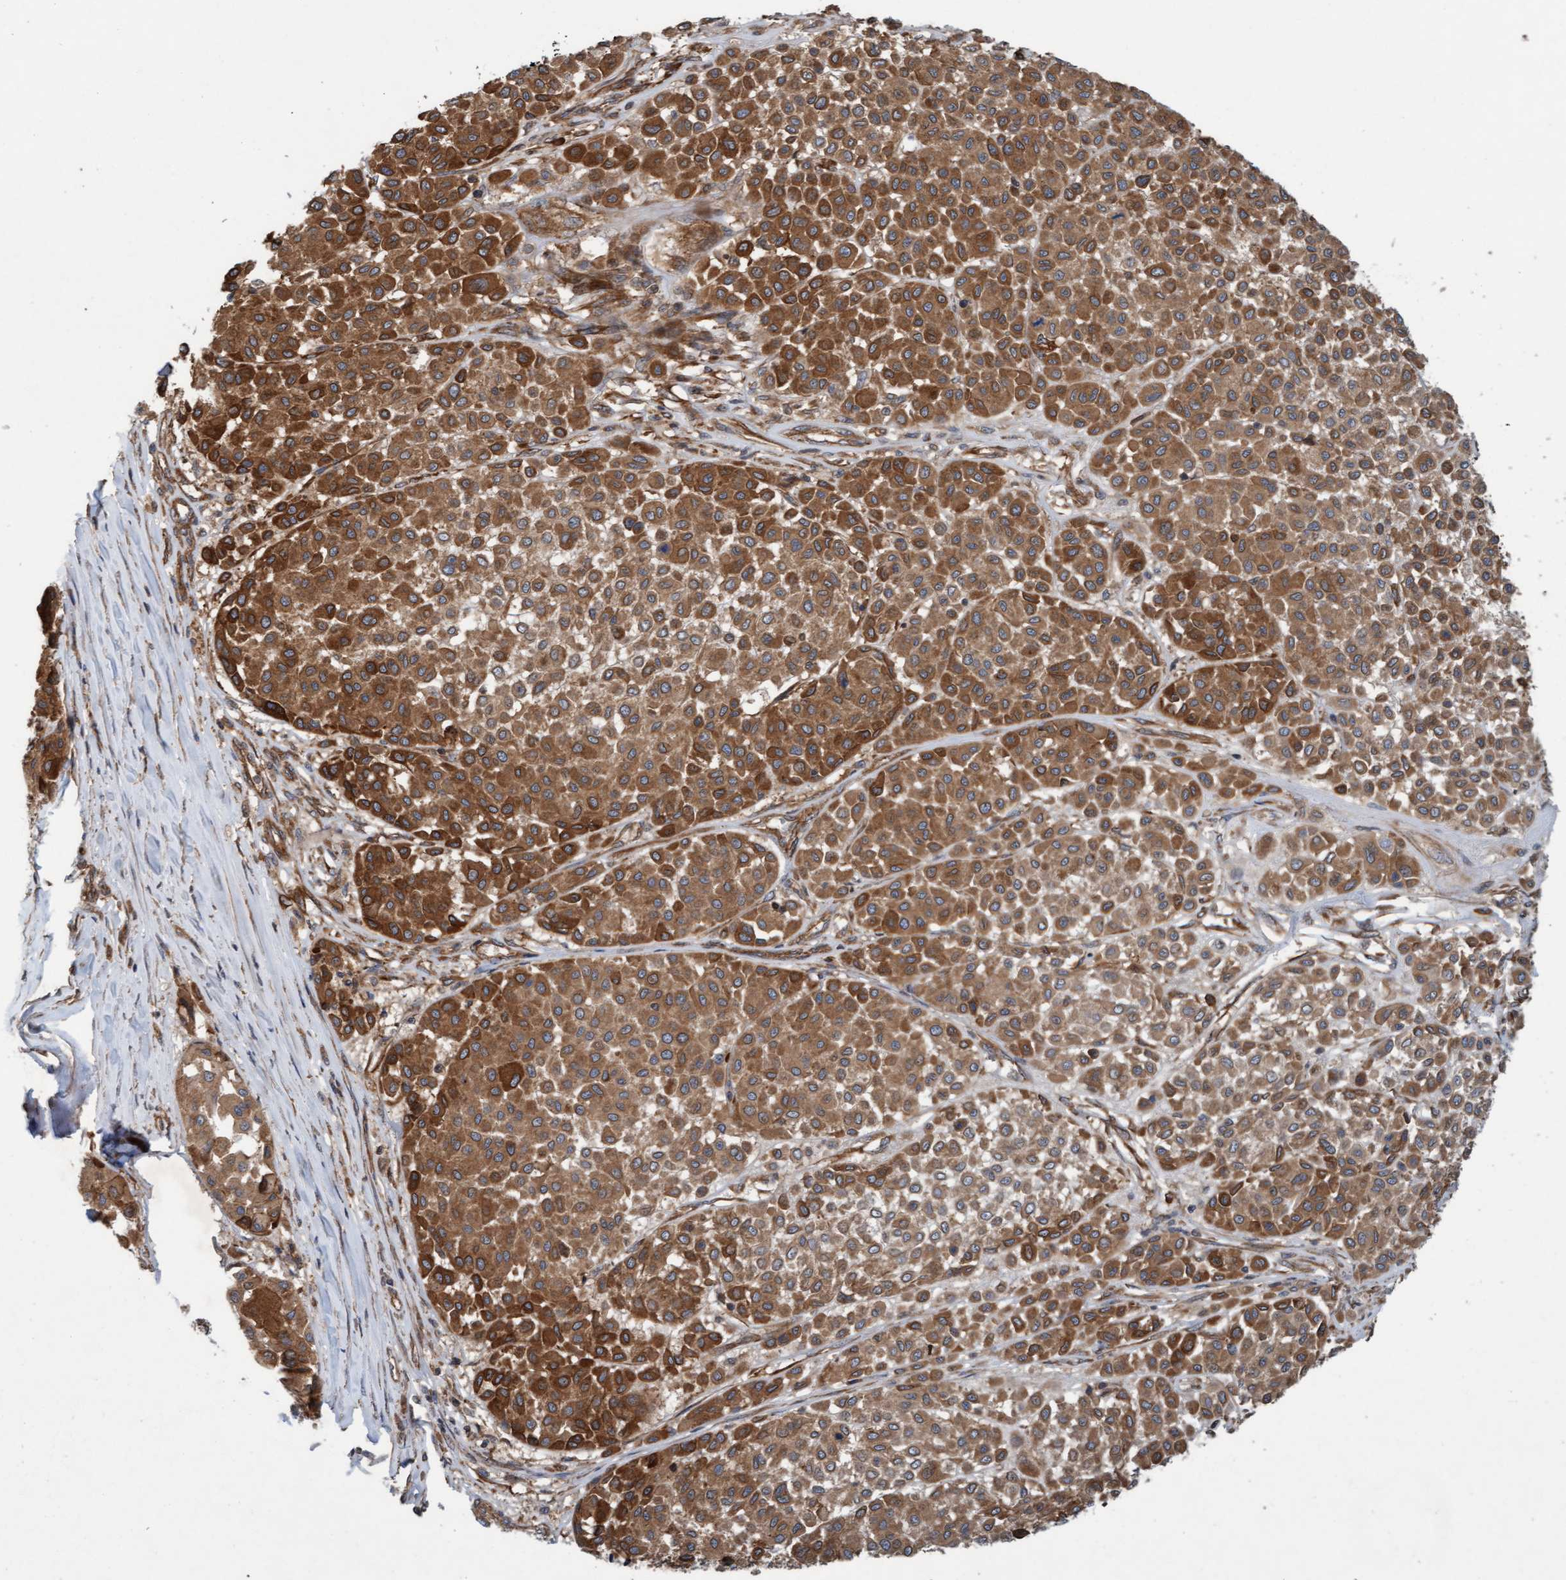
{"staining": {"intensity": "moderate", "quantity": ">75%", "location": "cytoplasmic/membranous"}, "tissue": "melanoma", "cell_type": "Tumor cells", "image_type": "cancer", "snomed": [{"axis": "morphology", "description": "Malignant melanoma, Metastatic site"}, {"axis": "topography", "description": "Soft tissue"}], "caption": "Immunohistochemistry image of malignant melanoma (metastatic site) stained for a protein (brown), which demonstrates medium levels of moderate cytoplasmic/membranous expression in approximately >75% of tumor cells.", "gene": "ERAL1", "patient": {"sex": "male", "age": 41}}